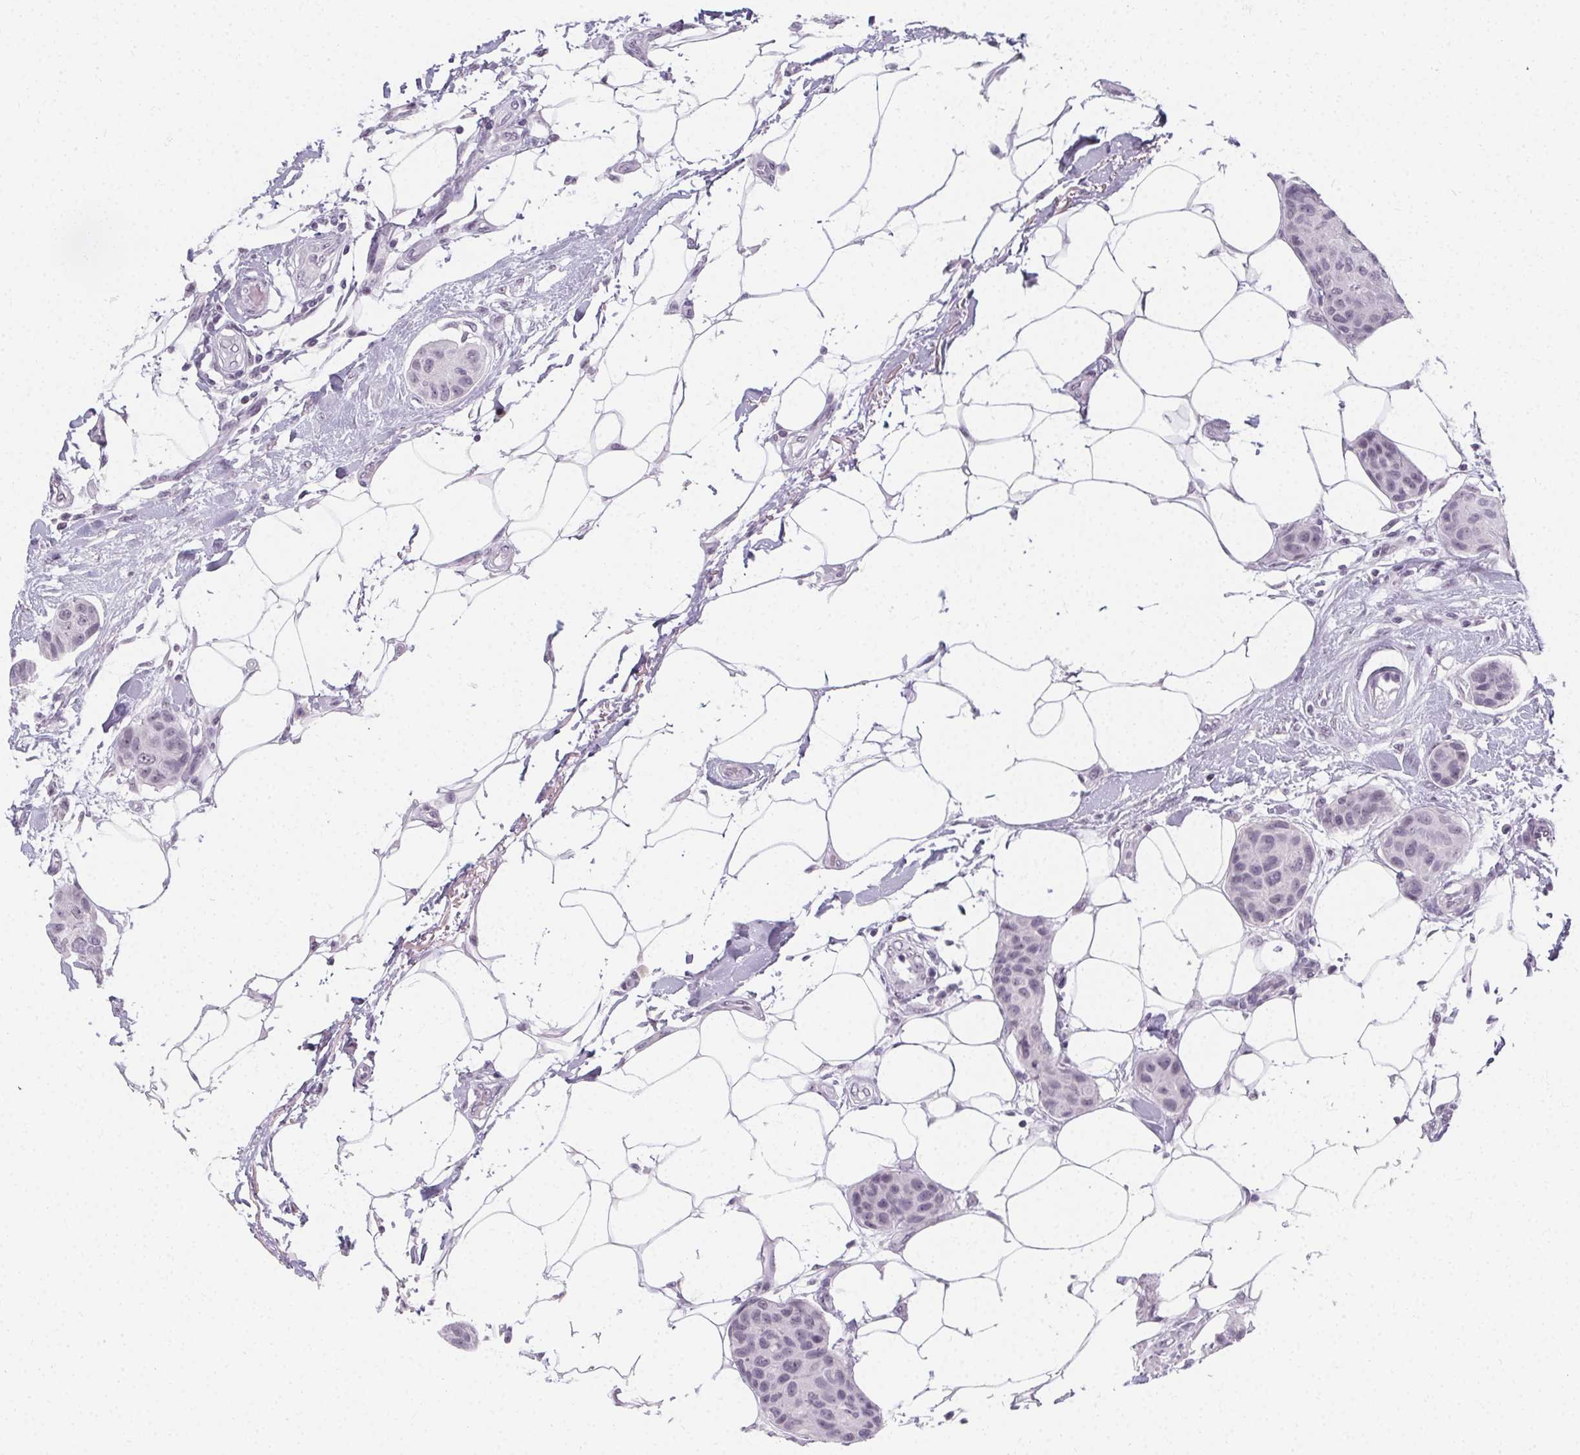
{"staining": {"intensity": "negative", "quantity": "none", "location": "none"}, "tissue": "breast cancer", "cell_type": "Tumor cells", "image_type": "cancer", "snomed": [{"axis": "morphology", "description": "Duct carcinoma"}, {"axis": "topography", "description": "Breast"}, {"axis": "topography", "description": "Lymph node"}], "caption": "DAB (3,3'-diaminobenzidine) immunohistochemical staining of human breast infiltrating ductal carcinoma exhibits no significant positivity in tumor cells.", "gene": "SYNPR", "patient": {"sex": "female", "age": 80}}